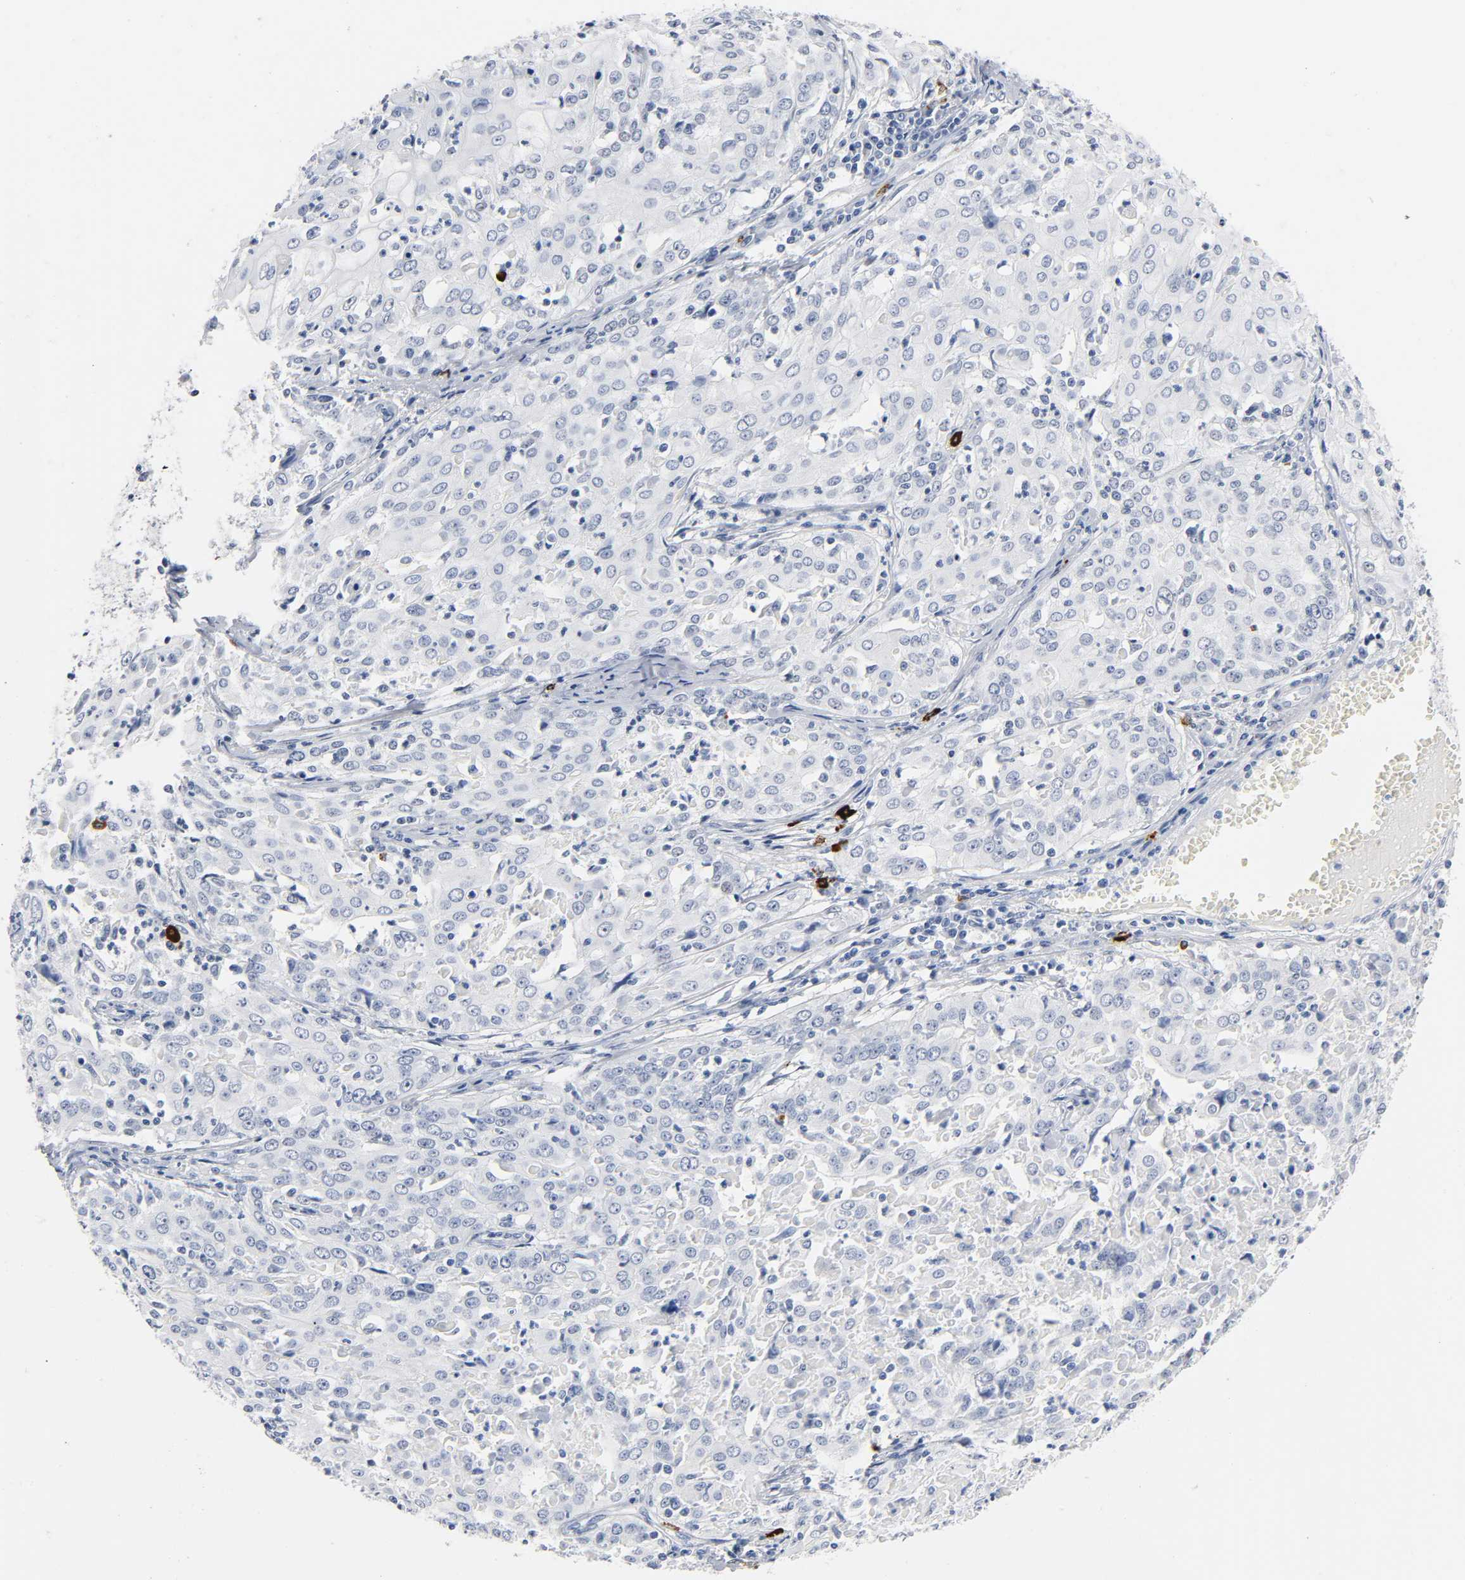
{"staining": {"intensity": "negative", "quantity": "none", "location": "none"}, "tissue": "cervical cancer", "cell_type": "Tumor cells", "image_type": "cancer", "snomed": [{"axis": "morphology", "description": "Squamous cell carcinoma, NOS"}, {"axis": "topography", "description": "Cervix"}], "caption": "High power microscopy image of an immunohistochemistry histopathology image of cervical cancer, revealing no significant expression in tumor cells. Nuclei are stained in blue.", "gene": "NAB2", "patient": {"sex": "female", "age": 39}}